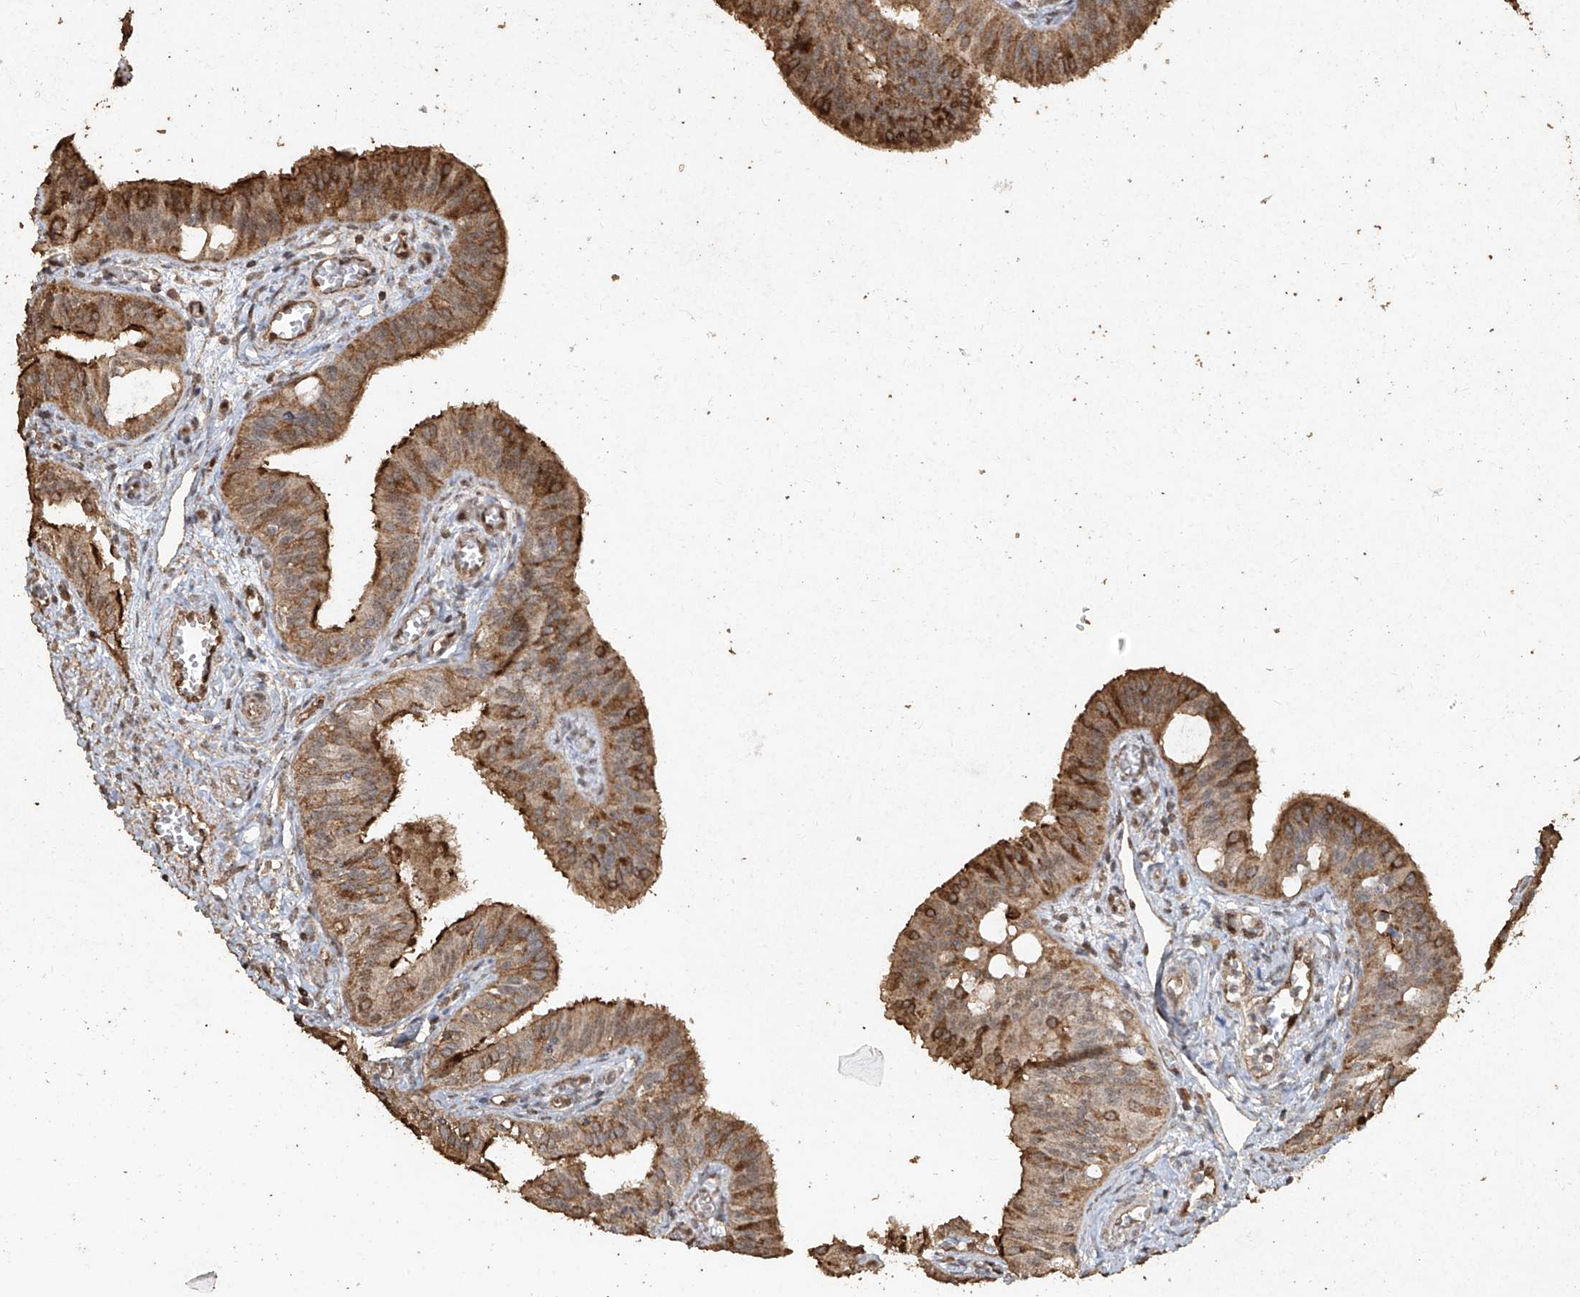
{"staining": {"intensity": "moderate", "quantity": ">75%", "location": "cytoplasmic/membranous"}, "tissue": "fallopian tube", "cell_type": "Glandular cells", "image_type": "normal", "snomed": [{"axis": "morphology", "description": "Normal tissue, NOS"}, {"axis": "topography", "description": "Fallopian tube"}, {"axis": "topography", "description": "Ovary"}], "caption": "Protein staining by IHC displays moderate cytoplasmic/membranous positivity in about >75% of glandular cells in benign fallopian tube.", "gene": "ERBB3", "patient": {"sex": "female", "age": 42}}